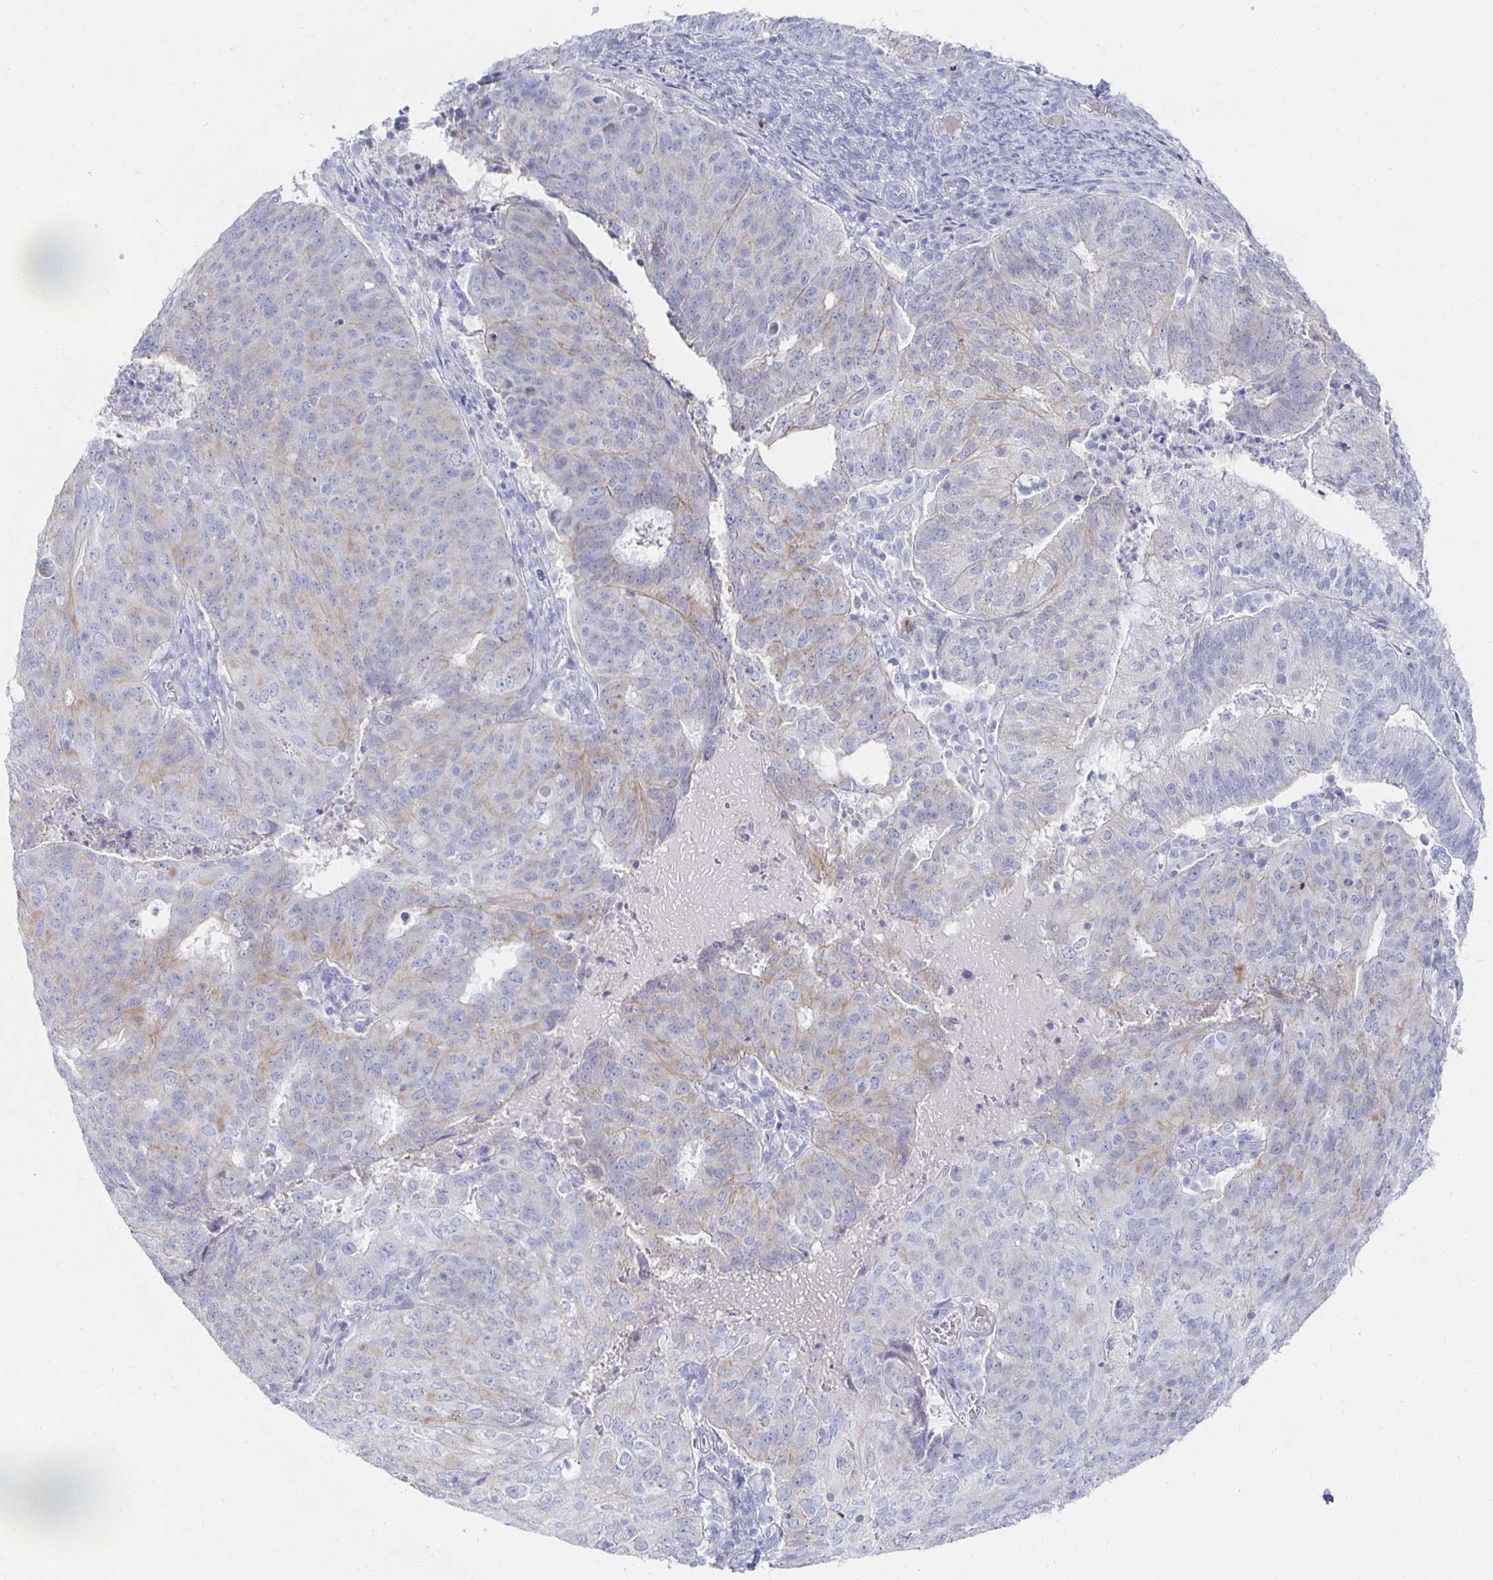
{"staining": {"intensity": "weak", "quantity": "<25%", "location": "cytoplasmic/membranous"}, "tissue": "endometrial cancer", "cell_type": "Tumor cells", "image_type": "cancer", "snomed": [{"axis": "morphology", "description": "Adenocarcinoma, NOS"}, {"axis": "topography", "description": "Endometrium"}], "caption": "Immunohistochemistry (IHC) of endometrial cancer (adenocarcinoma) demonstrates no expression in tumor cells.", "gene": "PRDM7", "patient": {"sex": "female", "age": 82}}